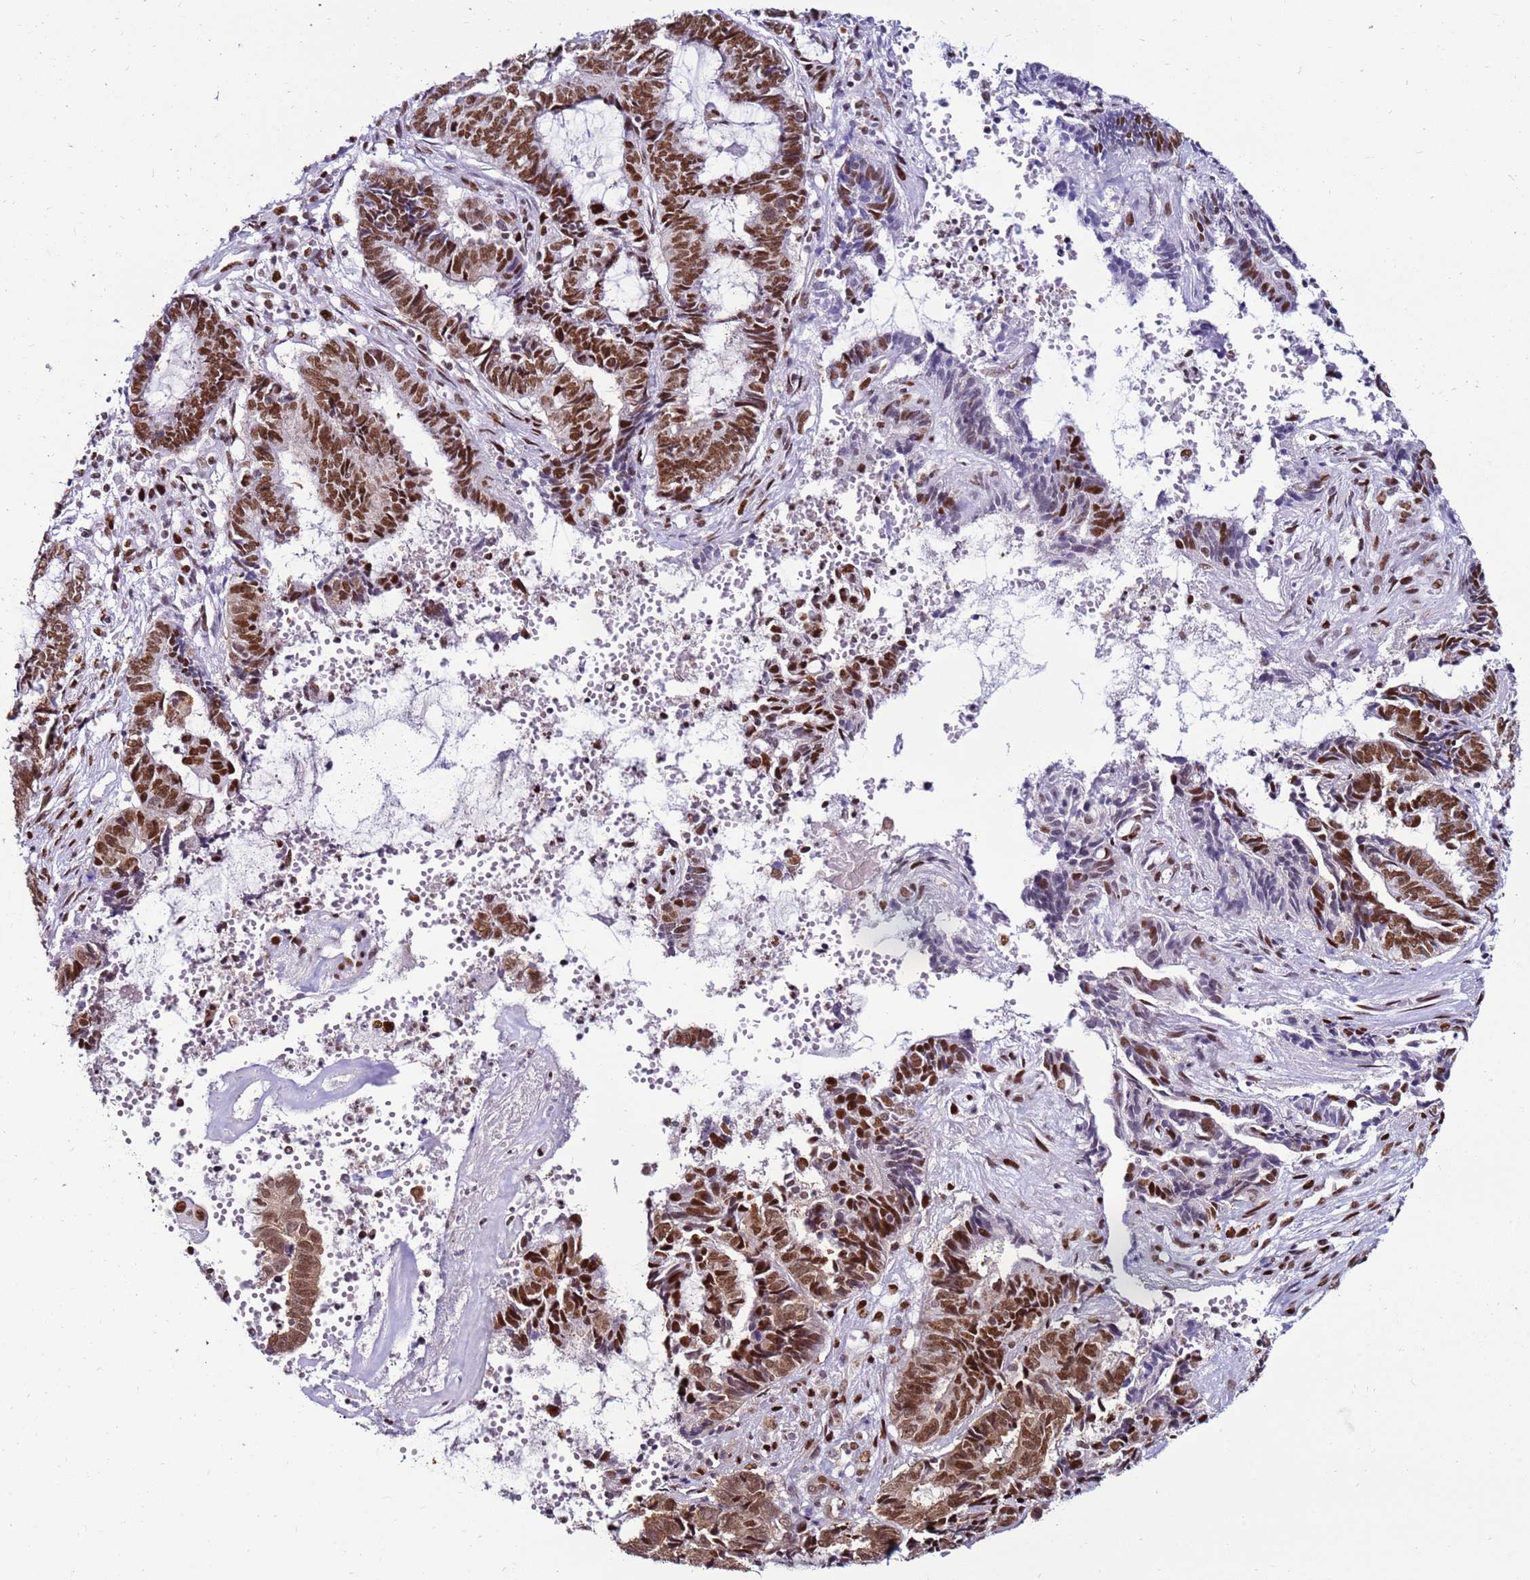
{"staining": {"intensity": "strong", "quantity": ">75%", "location": "nuclear"}, "tissue": "endometrial cancer", "cell_type": "Tumor cells", "image_type": "cancer", "snomed": [{"axis": "morphology", "description": "Adenocarcinoma, NOS"}, {"axis": "topography", "description": "Uterus"}, {"axis": "topography", "description": "Endometrium"}], "caption": "Tumor cells demonstrate high levels of strong nuclear expression in about >75% of cells in human endometrial cancer (adenocarcinoma). Nuclei are stained in blue.", "gene": "KPNA4", "patient": {"sex": "female", "age": 70}}